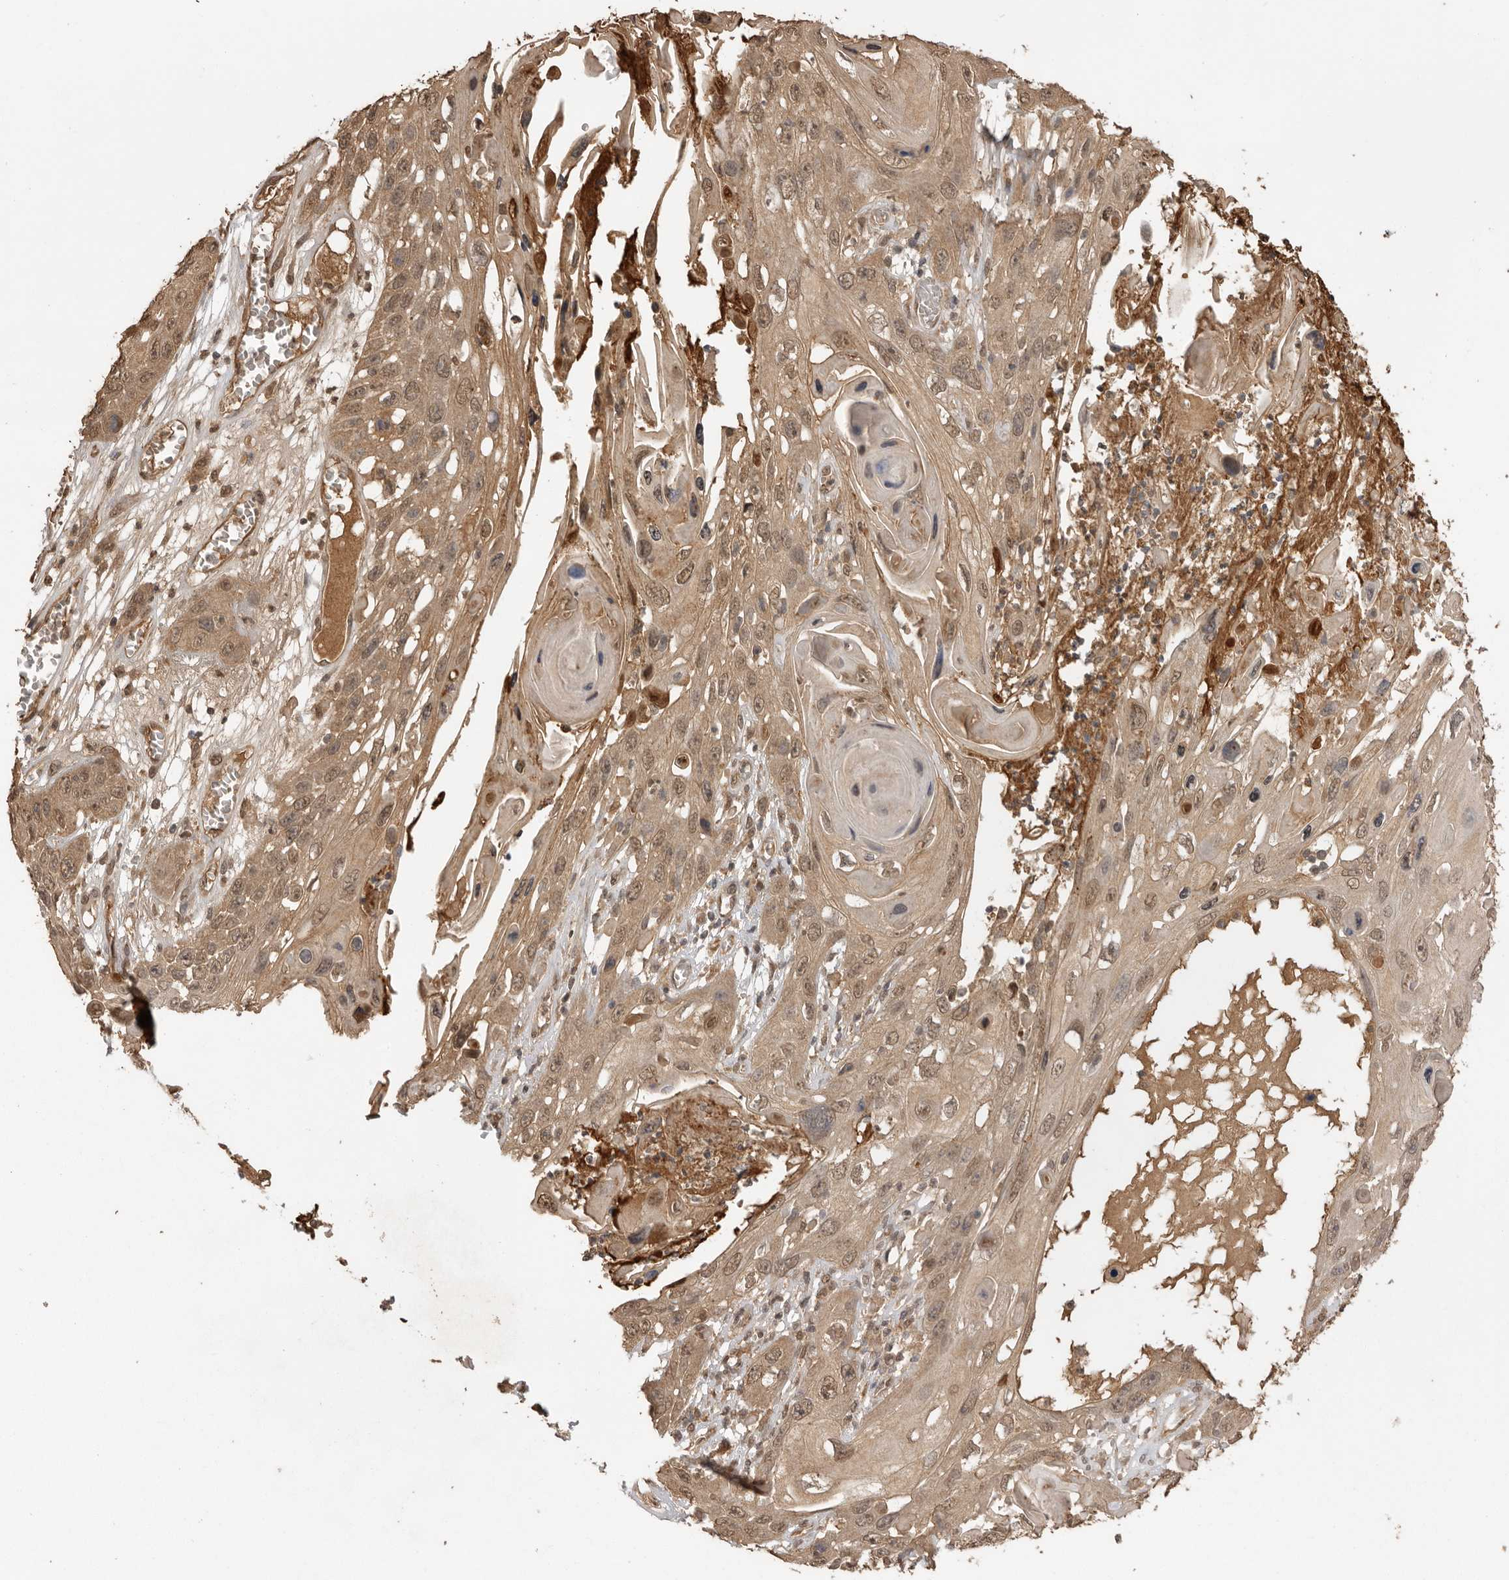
{"staining": {"intensity": "moderate", "quantity": ">75%", "location": "cytoplasmic/membranous,nuclear"}, "tissue": "skin cancer", "cell_type": "Tumor cells", "image_type": "cancer", "snomed": [{"axis": "morphology", "description": "Squamous cell carcinoma, NOS"}, {"axis": "topography", "description": "Skin"}], "caption": "Protein staining by immunohistochemistry demonstrates moderate cytoplasmic/membranous and nuclear staining in approximately >75% of tumor cells in skin cancer.", "gene": "JAG2", "patient": {"sex": "male", "age": 55}}